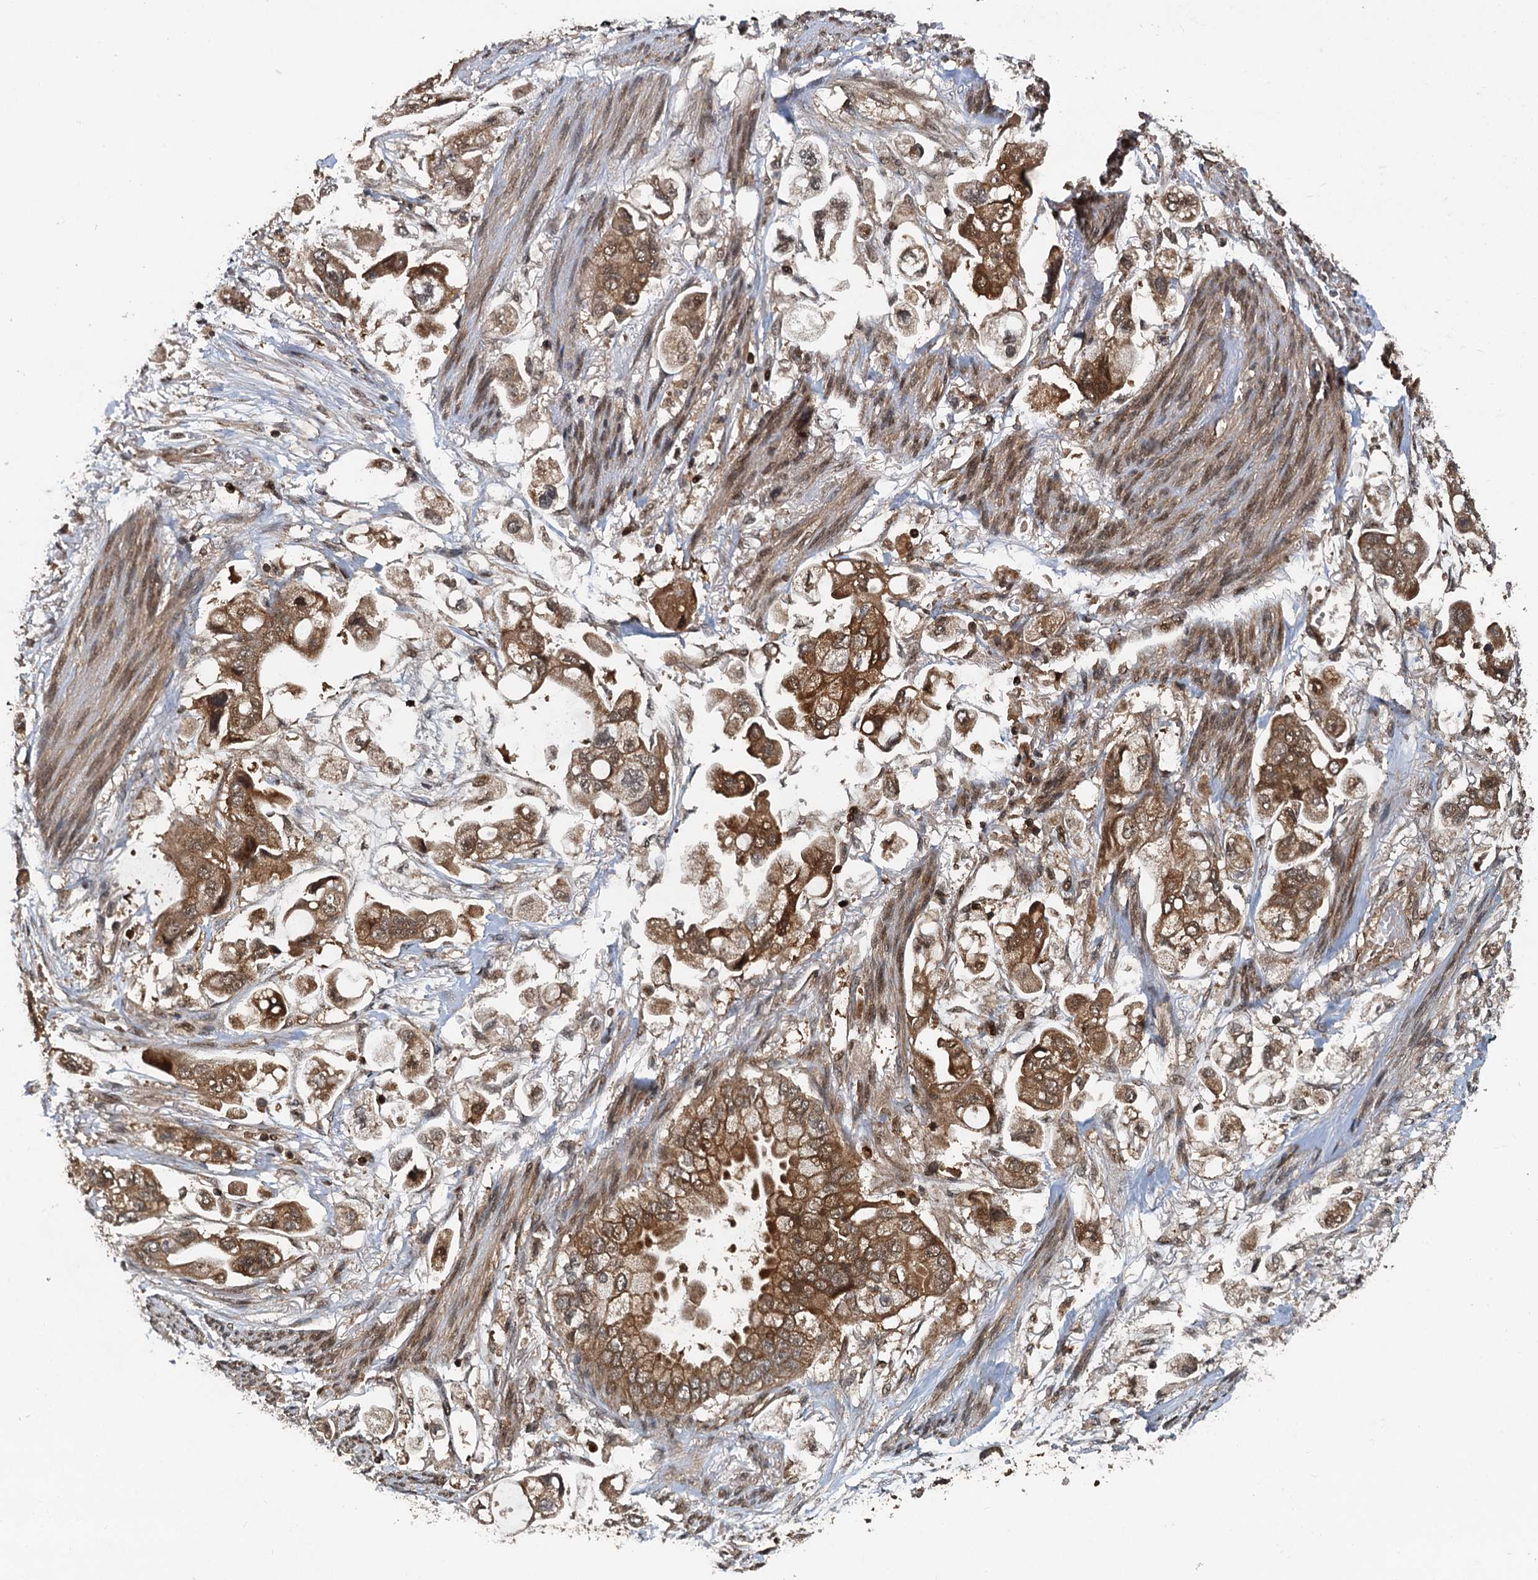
{"staining": {"intensity": "moderate", "quantity": ">75%", "location": "cytoplasmic/membranous"}, "tissue": "stomach cancer", "cell_type": "Tumor cells", "image_type": "cancer", "snomed": [{"axis": "morphology", "description": "Adenocarcinoma, NOS"}, {"axis": "topography", "description": "Stomach"}], "caption": "This is a photomicrograph of immunohistochemistry (IHC) staining of adenocarcinoma (stomach), which shows moderate positivity in the cytoplasmic/membranous of tumor cells.", "gene": "STUB1", "patient": {"sex": "male", "age": 62}}